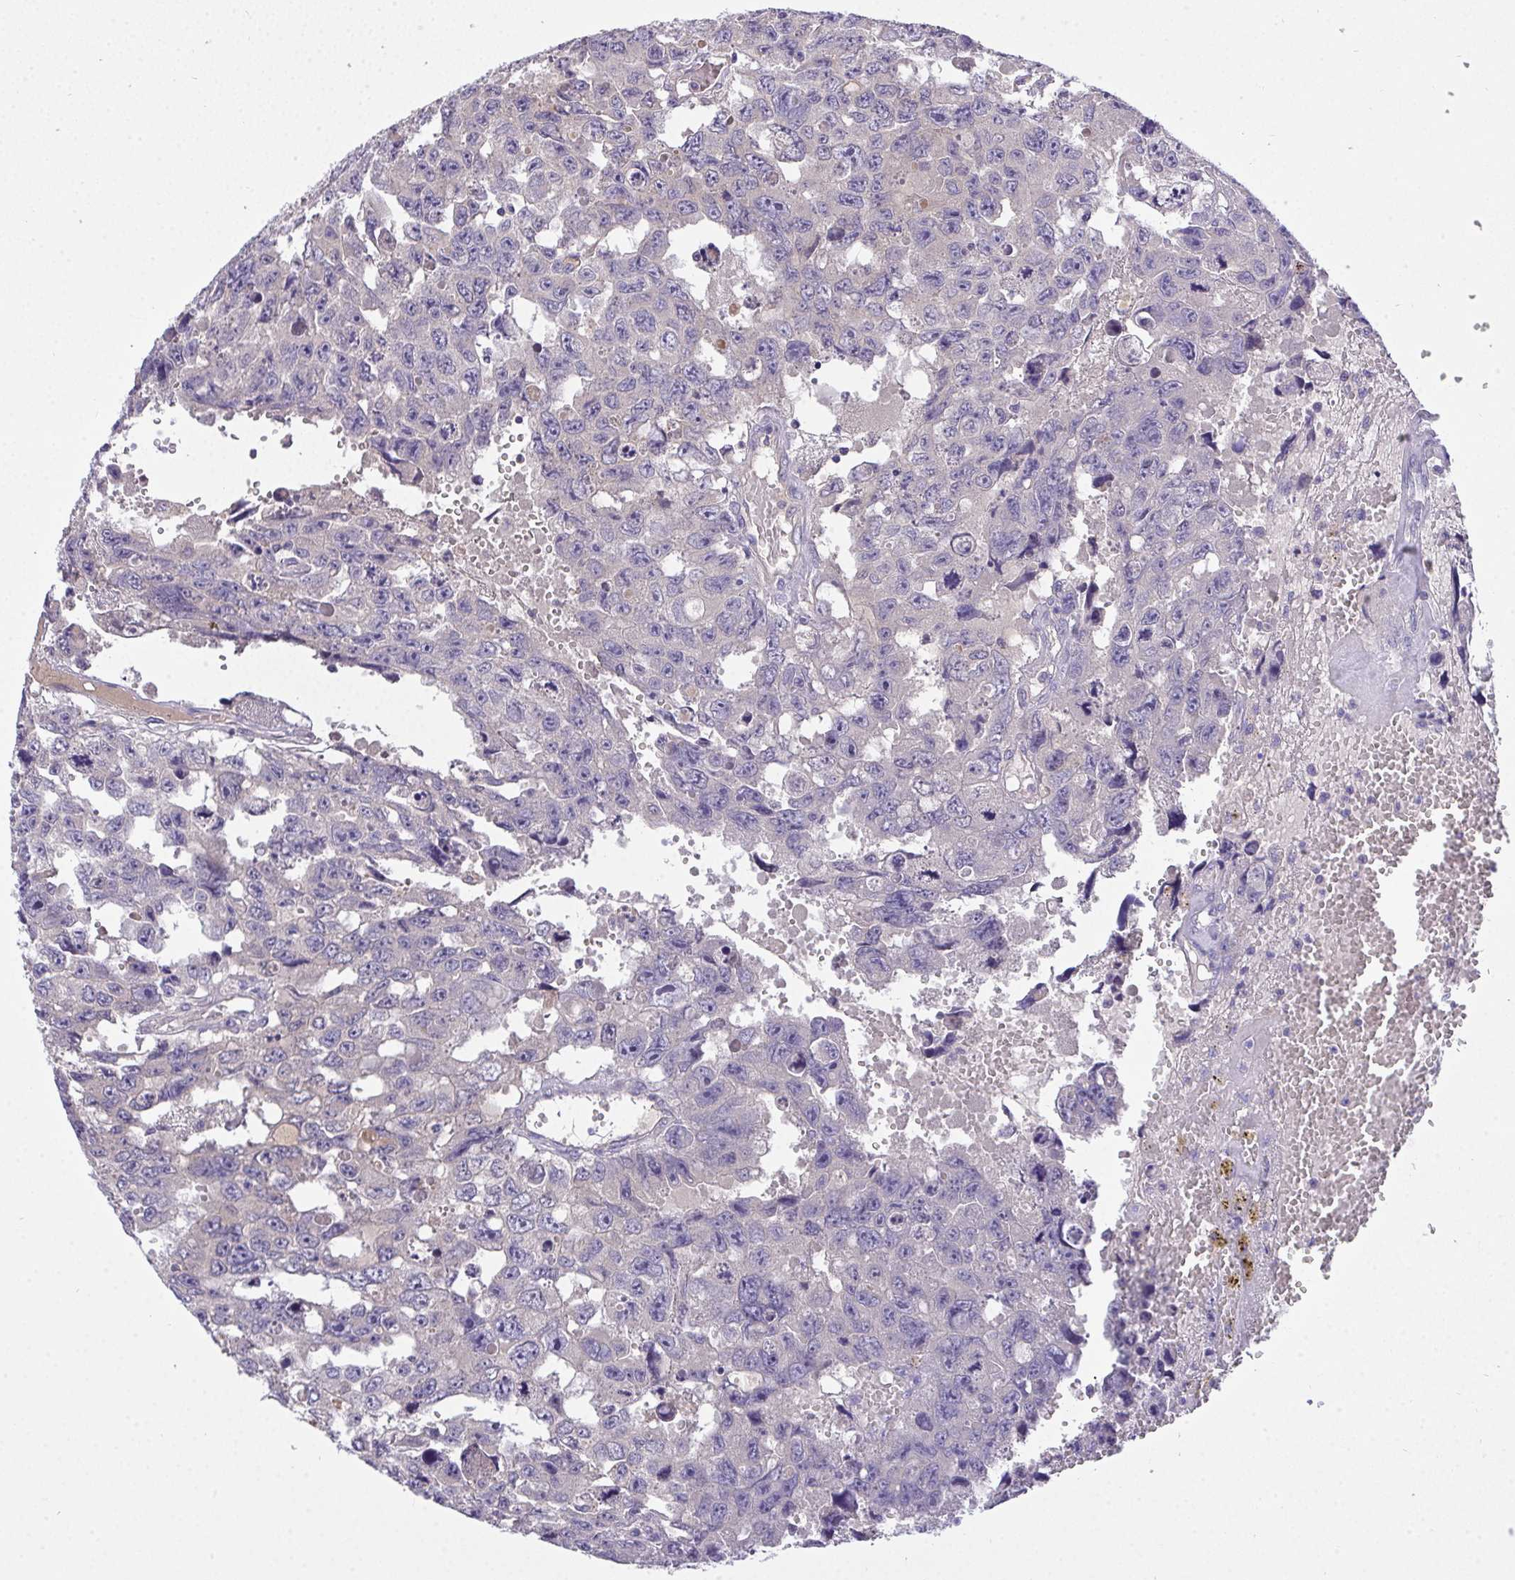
{"staining": {"intensity": "negative", "quantity": "none", "location": "none"}, "tissue": "testis cancer", "cell_type": "Tumor cells", "image_type": "cancer", "snomed": [{"axis": "morphology", "description": "Seminoma, NOS"}, {"axis": "topography", "description": "Testis"}], "caption": "Immunohistochemical staining of testis cancer (seminoma) reveals no significant expression in tumor cells.", "gene": "ZNF581", "patient": {"sex": "male", "age": 26}}